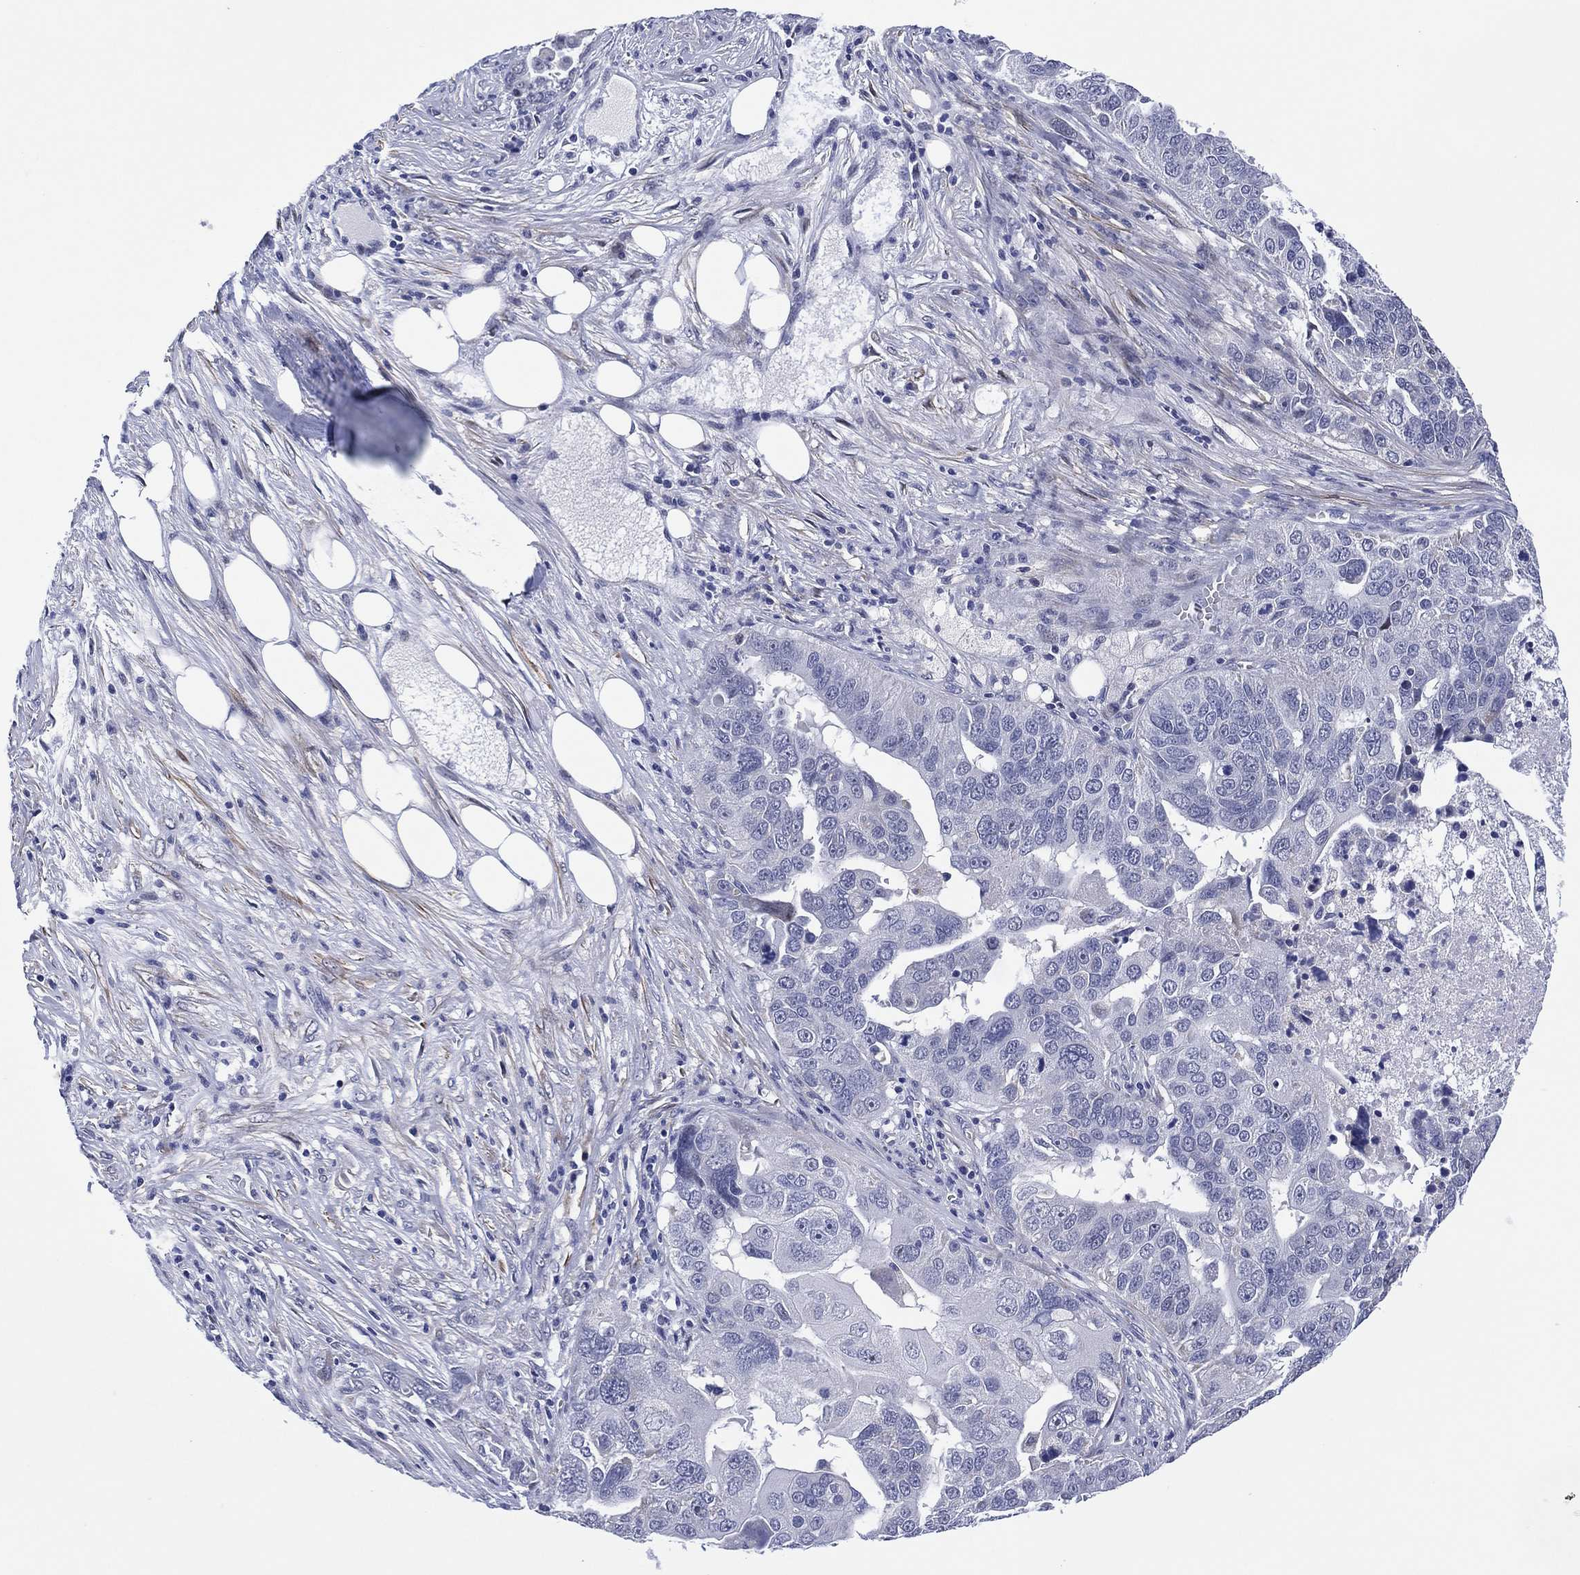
{"staining": {"intensity": "negative", "quantity": "none", "location": "none"}, "tissue": "ovarian cancer", "cell_type": "Tumor cells", "image_type": "cancer", "snomed": [{"axis": "morphology", "description": "Carcinoma, endometroid"}, {"axis": "topography", "description": "Soft tissue"}, {"axis": "topography", "description": "Ovary"}], "caption": "Tumor cells are negative for brown protein staining in endometroid carcinoma (ovarian). (DAB immunohistochemistry, high magnification).", "gene": "CLIP3", "patient": {"sex": "female", "age": 52}}